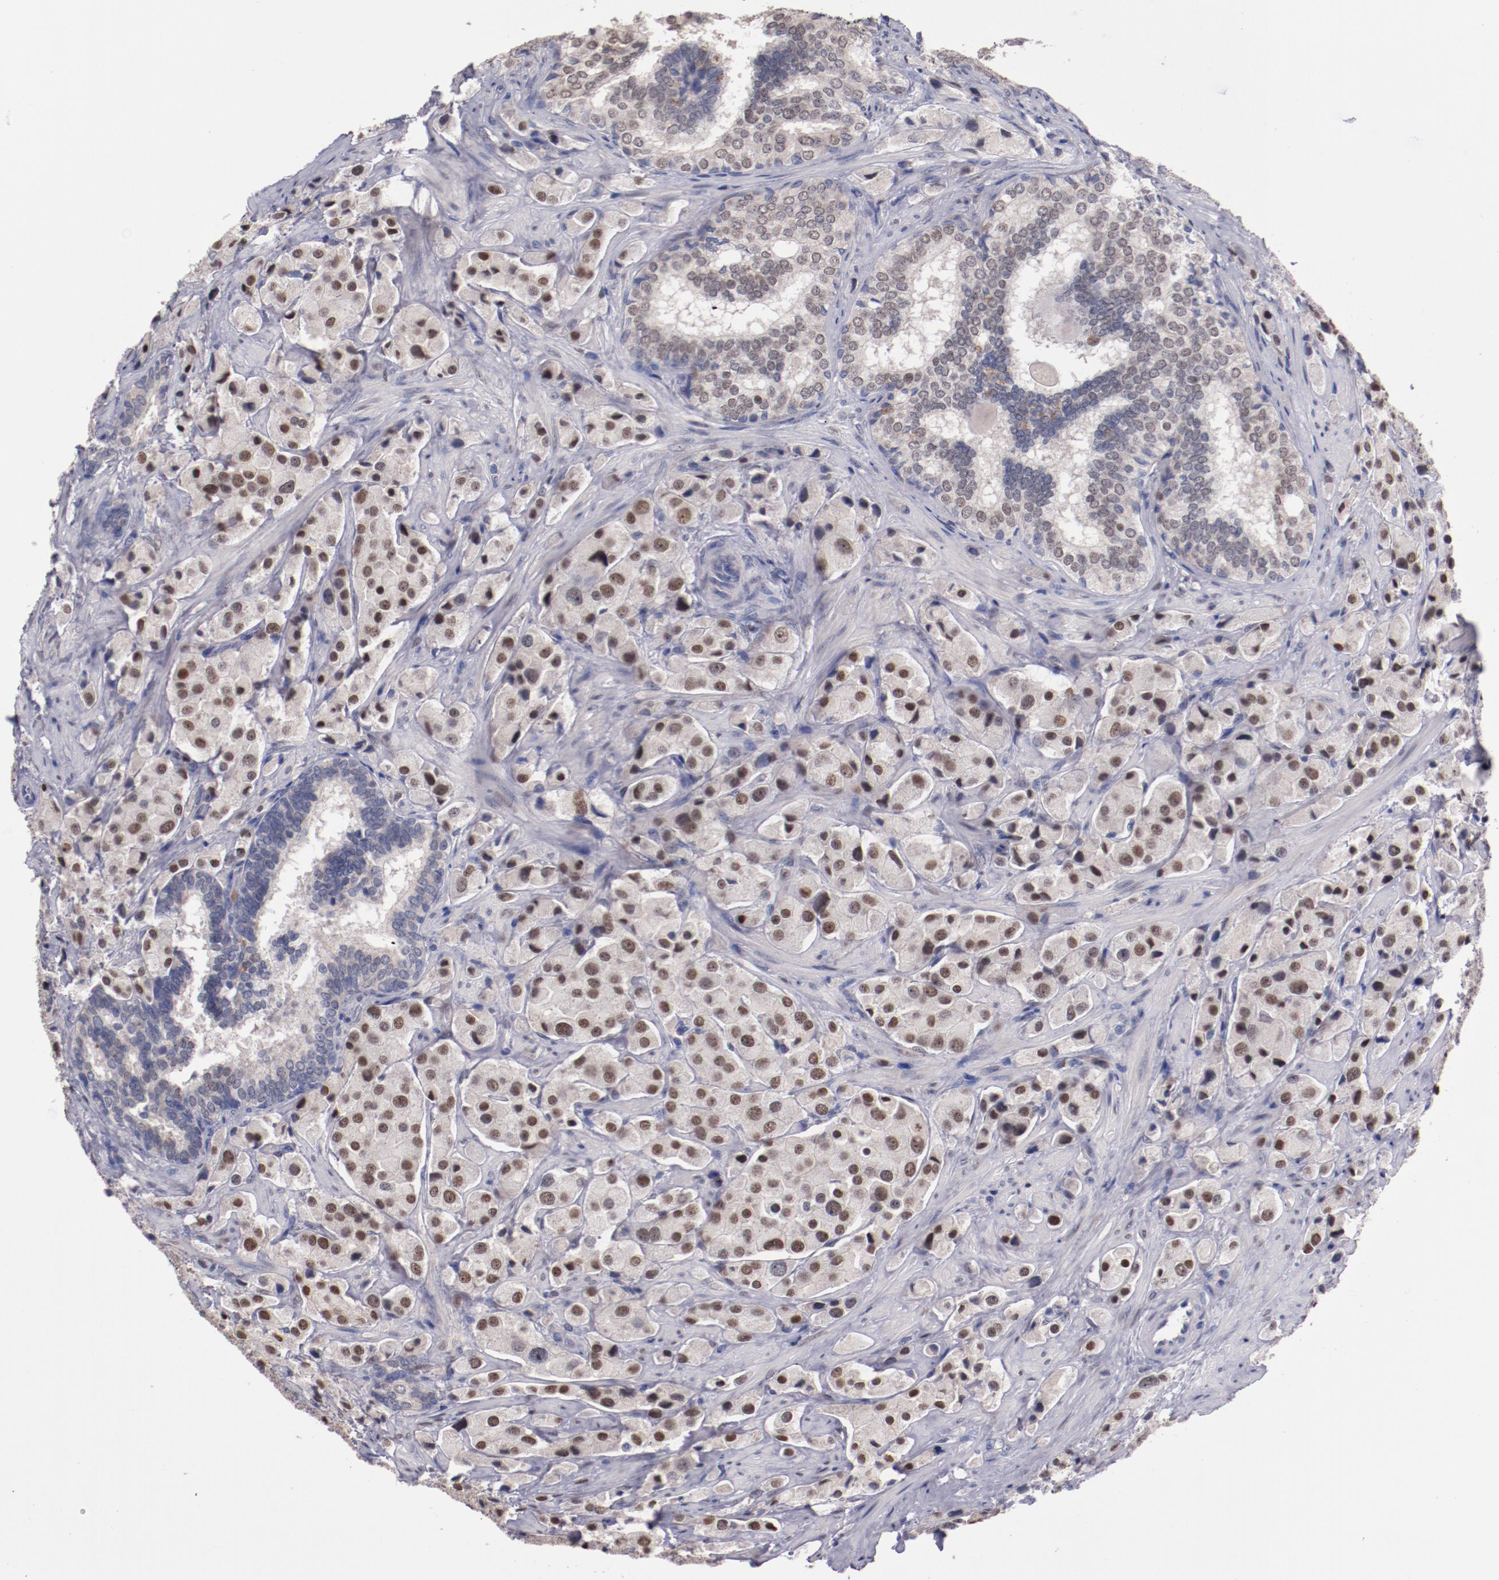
{"staining": {"intensity": "strong", "quantity": ">75%", "location": "nuclear"}, "tissue": "prostate cancer", "cell_type": "Tumor cells", "image_type": "cancer", "snomed": [{"axis": "morphology", "description": "Adenocarcinoma, Medium grade"}, {"axis": "topography", "description": "Prostate"}], "caption": "DAB (3,3'-diaminobenzidine) immunohistochemical staining of human prostate cancer (medium-grade adenocarcinoma) shows strong nuclear protein staining in approximately >75% of tumor cells.", "gene": "FAM81A", "patient": {"sex": "male", "age": 70}}